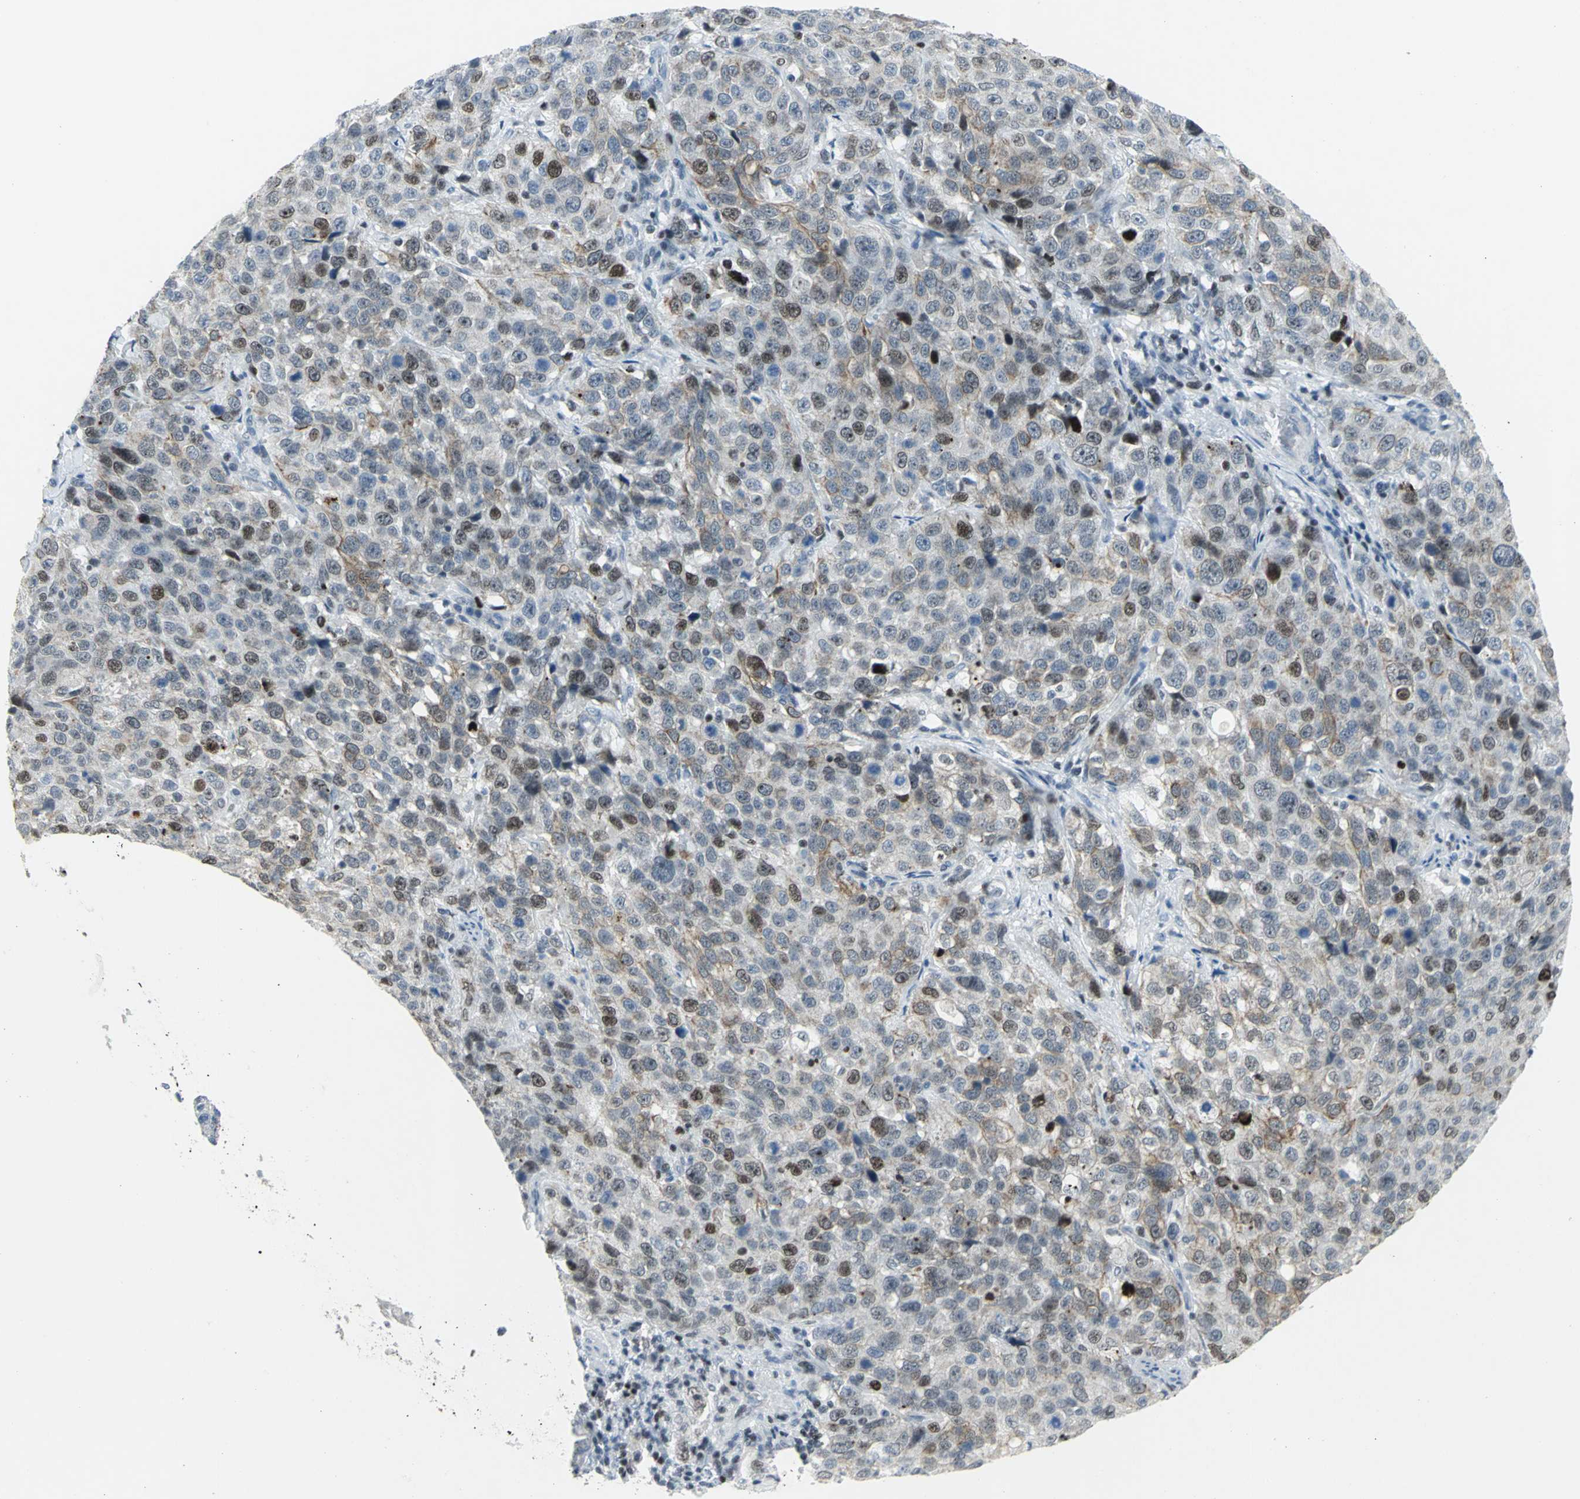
{"staining": {"intensity": "moderate", "quantity": "25%-75%", "location": "nuclear"}, "tissue": "stomach cancer", "cell_type": "Tumor cells", "image_type": "cancer", "snomed": [{"axis": "morphology", "description": "Normal tissue, NOS"}, {"axis": "morphology", "description": "Adenocarcinoma, NOS"}, {"axis": "topography", "description": "Stomach"}], "caption": "Immunohistochemical staining of human stomach adenocarcinoma shows moderate nuclear protein staining in approximately 25%-75% of tumor cells.", "gene": "RPA1", "patient": {"sex": "male", "age": 48}}